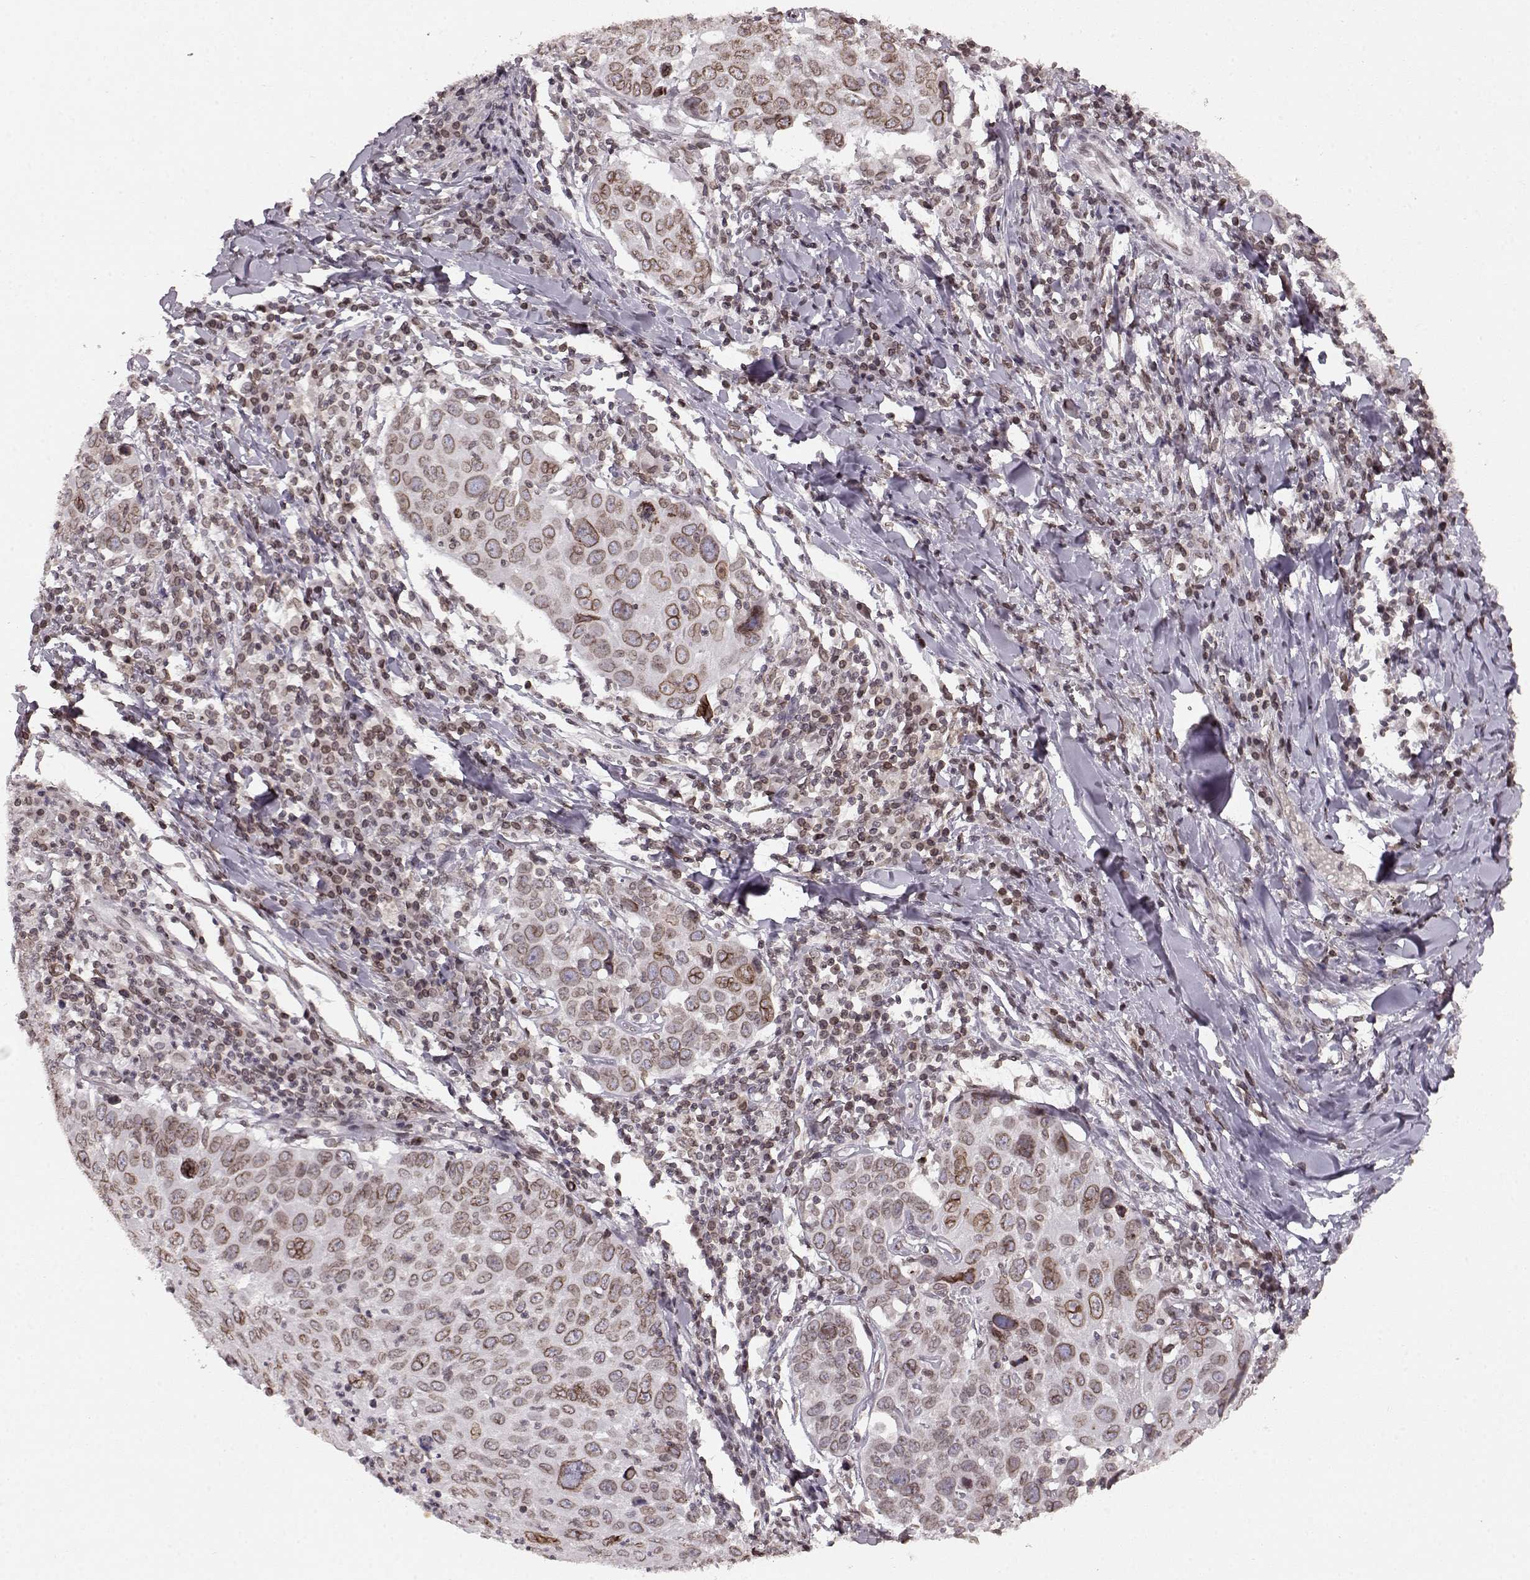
{"staining": {"intensity": "moderate", "quantity": ">75%", "location": "cytoplasmic/membranous,nuclear"}, "tissue": "lung cancer", "cell_type": "Tumor cells", "image_type": "cancer", "snomed": [{"axis": "morphology", "description": "Squamous cell carcinoma, NOS"}, {"axis": "topography", "description": "Lung"}], "caption": "The histopathology image shows staining of squamous cell carcinoma (lung), revealing moderate cytoplasmic/membranous and nuclear protein staining (brown color) within tumor cells. (DAB IHC, brown staining for protein, blue staining for nuclei).", "gene": "DCAF12", "patient": {"sex": "male", "age": 57}}